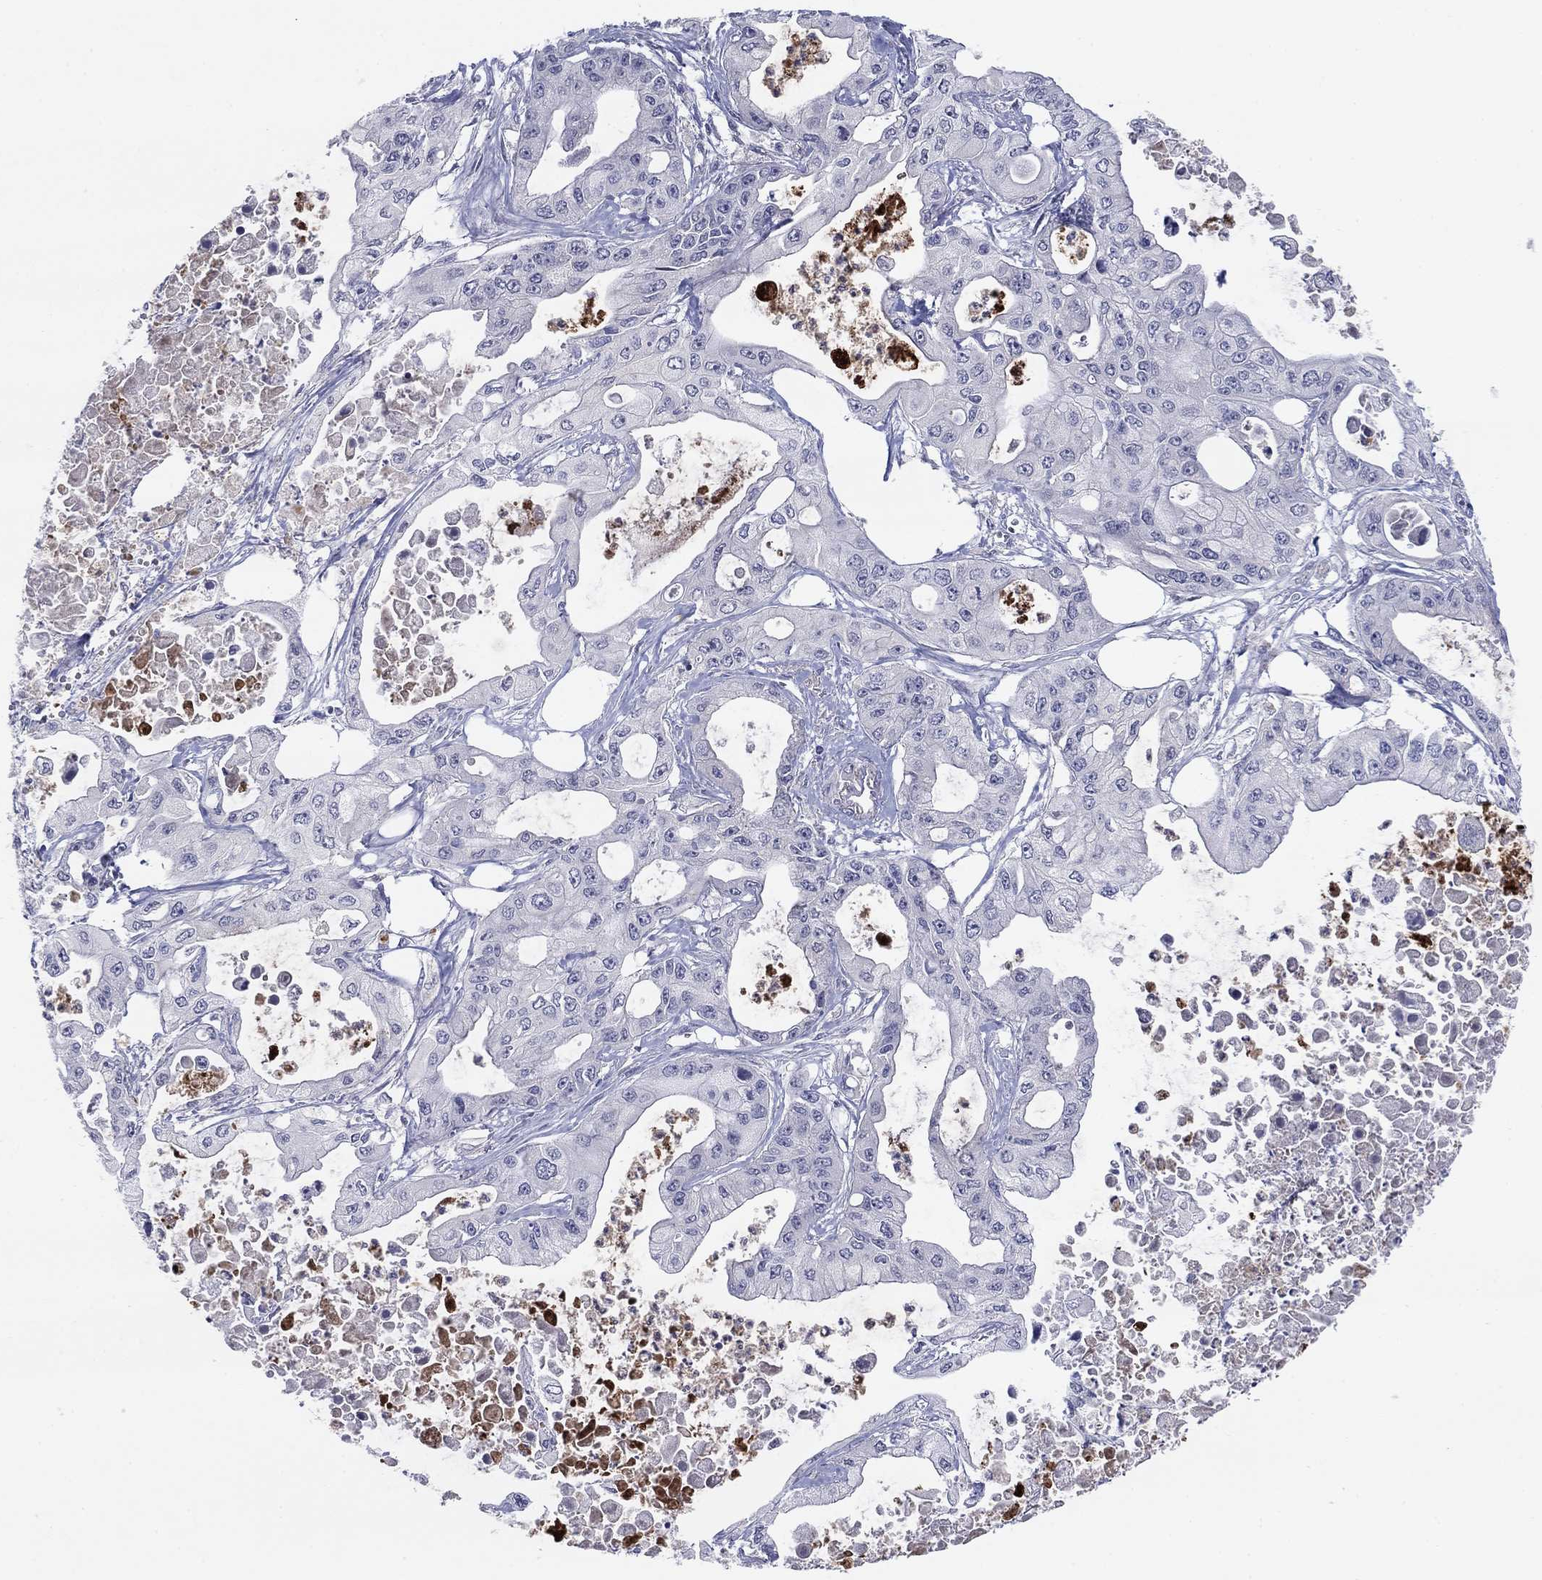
{"staining": {"intensity": "negative", "quantity": "none", "location": "none"}, "tissue": "pancreatic cancer", "cell_type": "Tumor cells", "image_type": "cancer", "snomed": [{"axis": "morphology", "description": "Adenocarcinoma, NOS"}, {"axis": "topography", "description": "Pancreas"}], "caption": "This is an IHC histopathology image of pancreatic cancer (adenocarcinoma). There is no expression in tumor cells.", "gene": "AMN1", "patient": {"sex": "male", "age": 70}}